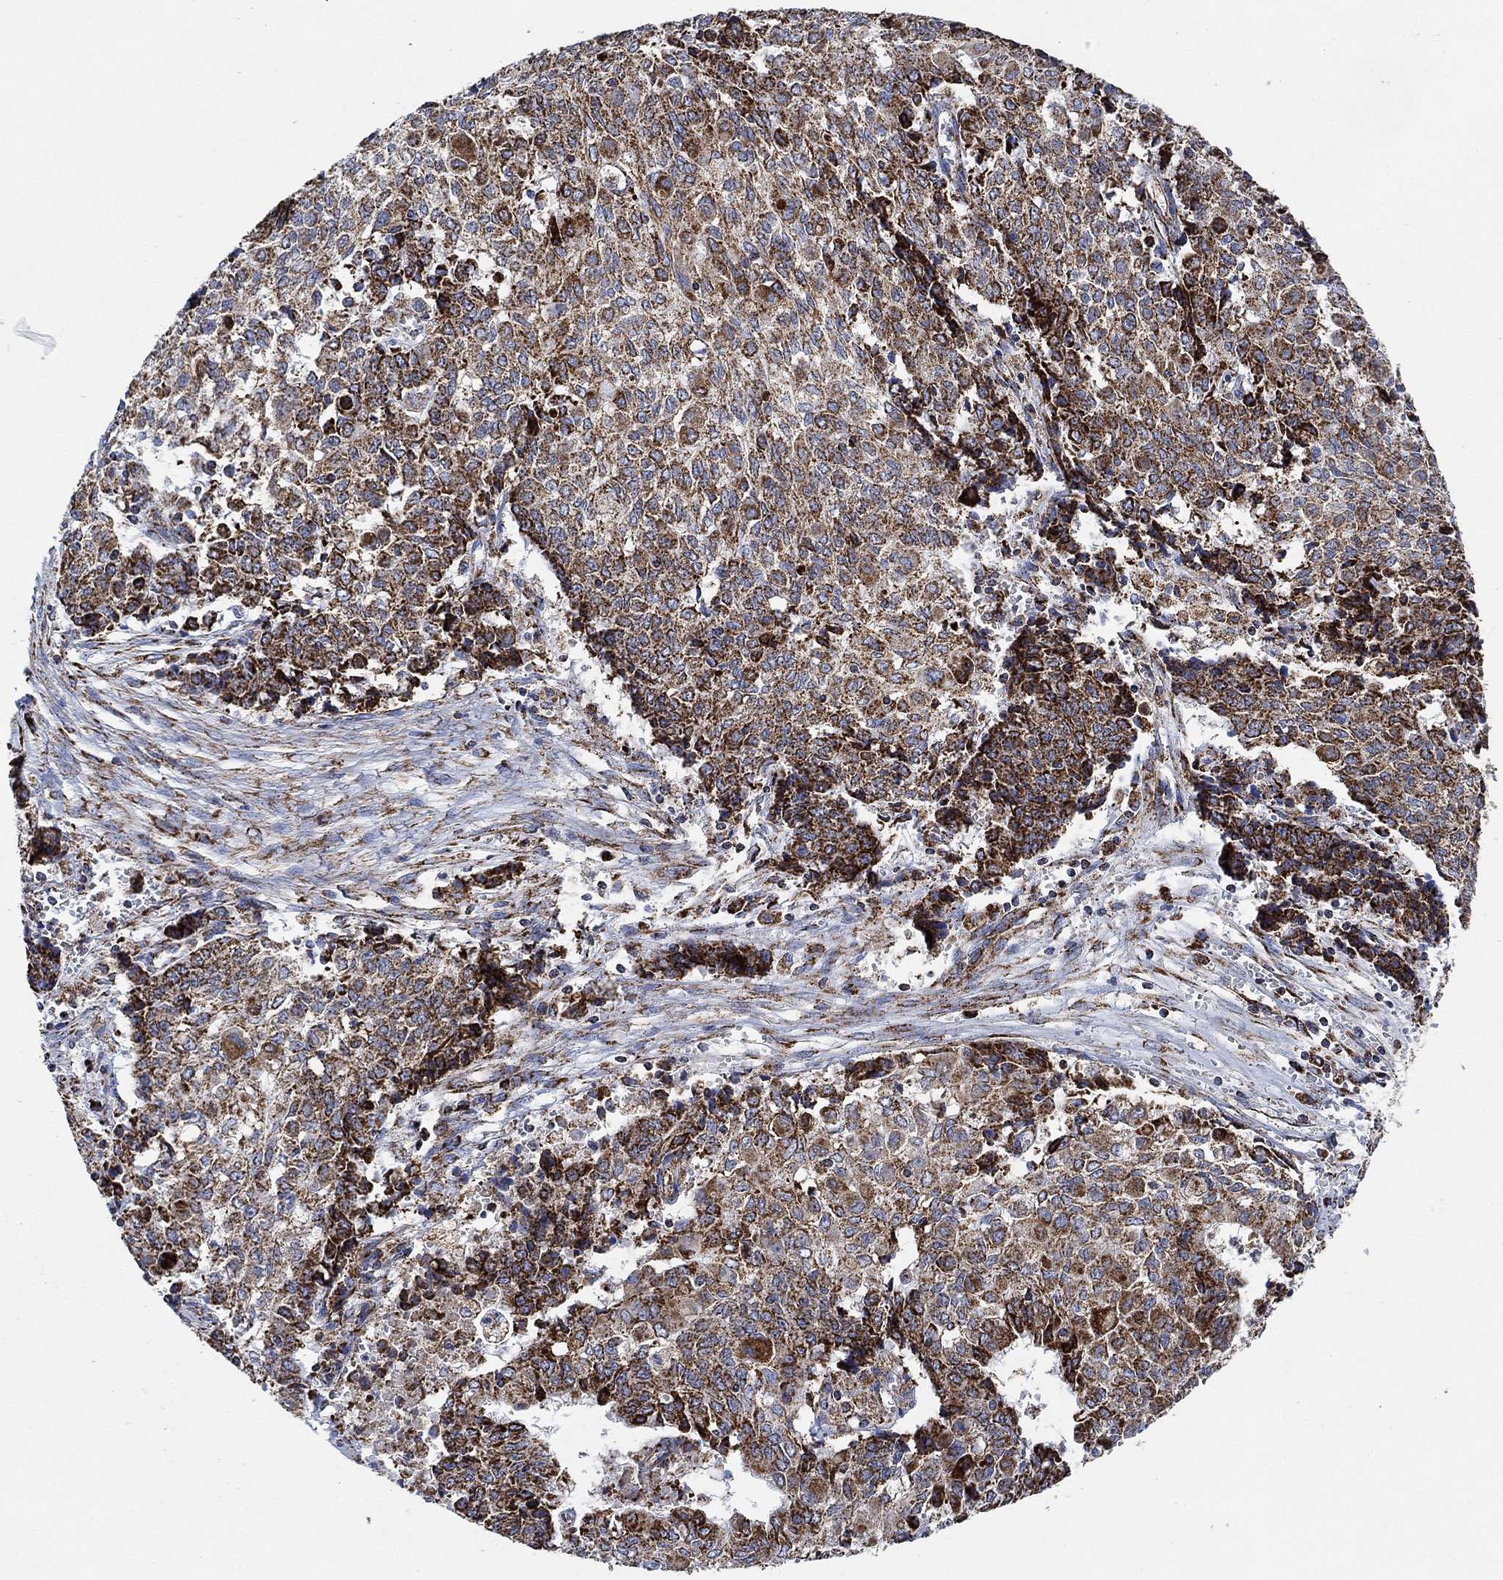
{"staining": {"intensity": "moderate", "quantity": ">75%", "location": "cytoplasmic/membranous"}, "tissue": "ovarian cancer", "cell_type": "Tumor cells", "image_type": "cancer", "snomed": [{"axis": "morphology", "description": "Carcinoma, endometroid"}, {"axis": "topography", "description": "Ovary"}], "caption": "Moderate cytoplasmic/membranous staining for a protein is present in about >75% of tumor cells of endometroid carcinoma (ovarian) using immunohistochemistry.", "gene": "NDUFS3", "patient": {"sex": "female", "age": 42}}